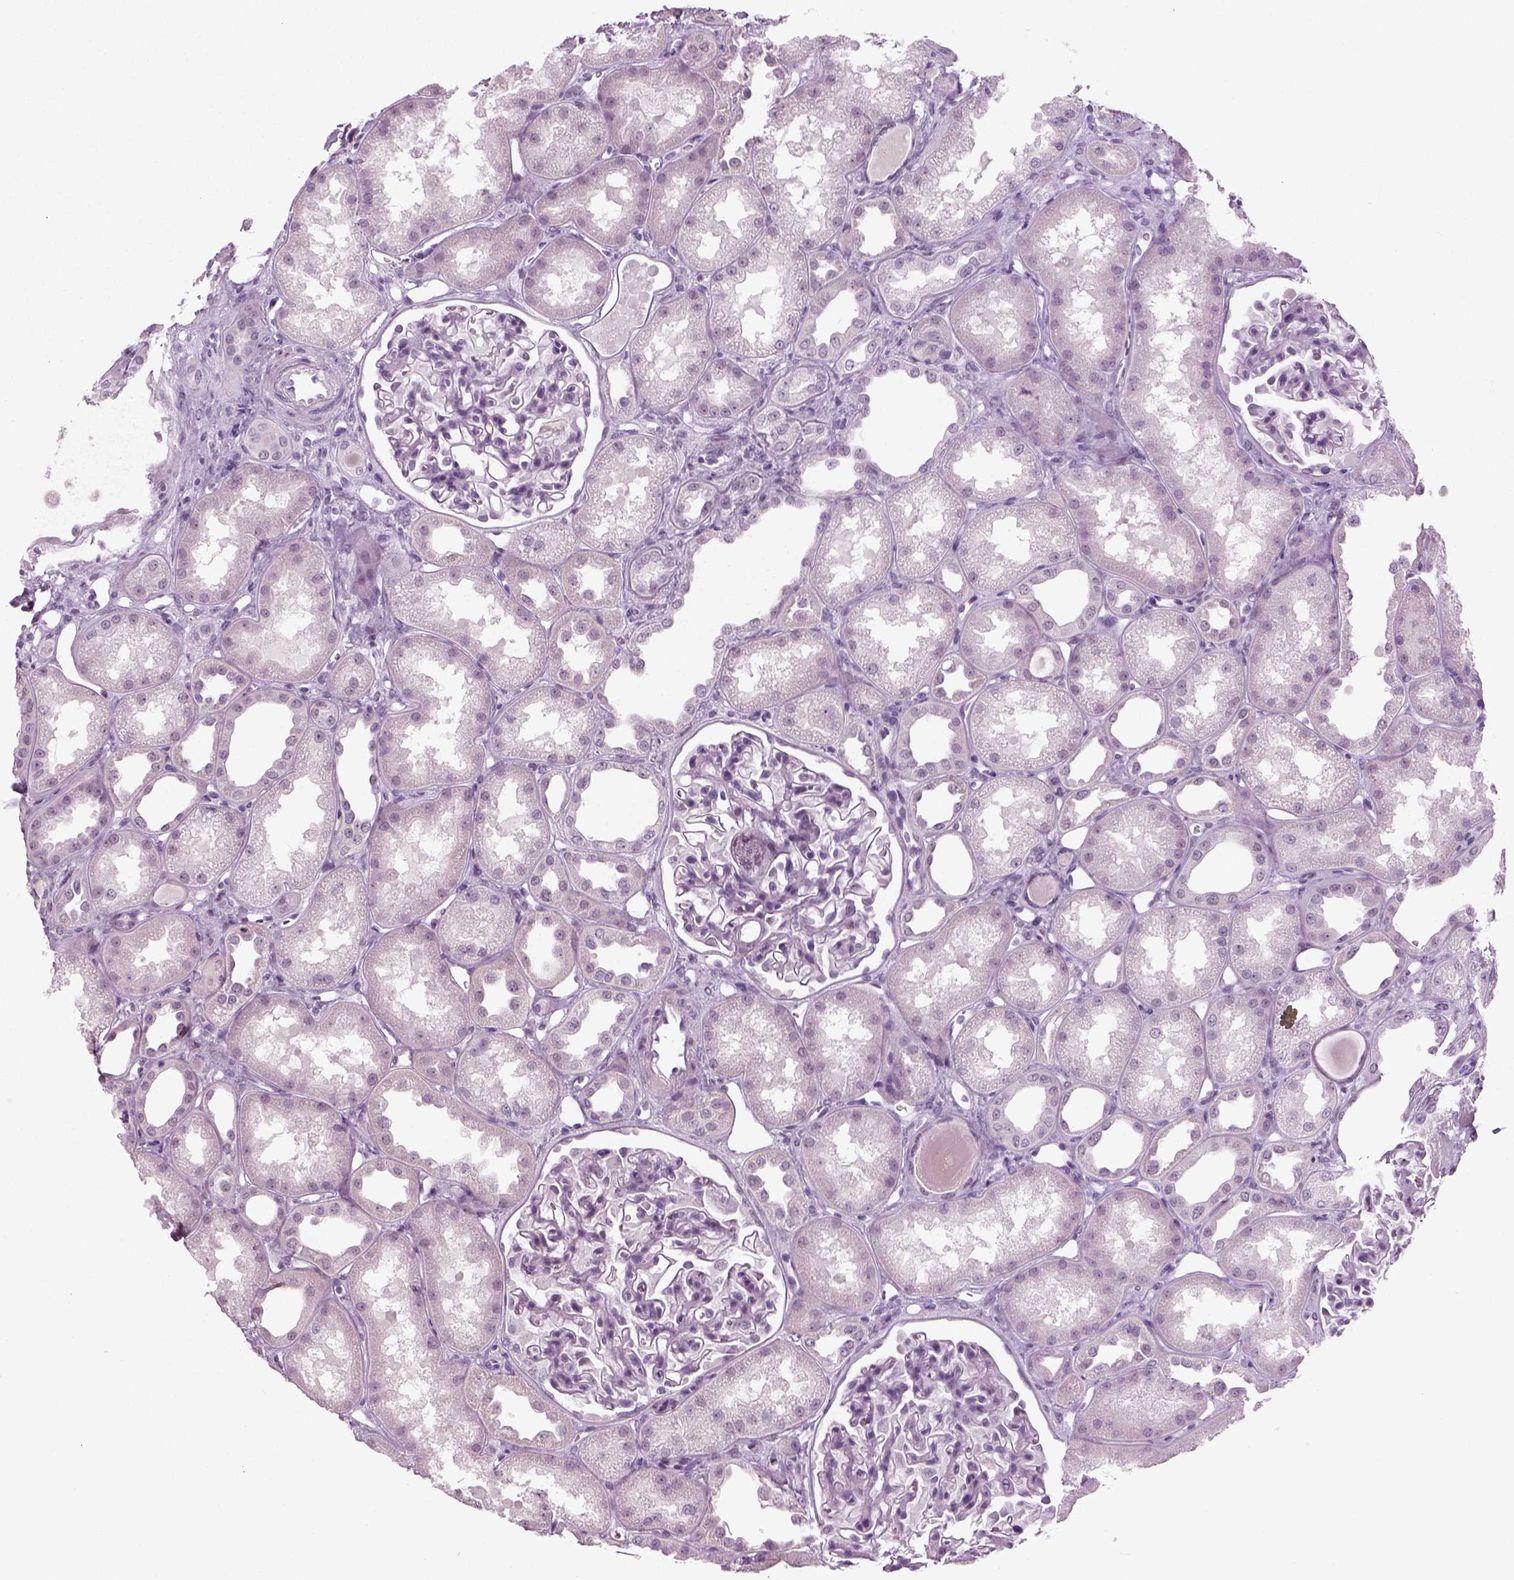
{"staining": {"intensity": "negative", "quantity": "none", "location": "none"}, "tissue": "kidney", "cell_type": "Cells in glomeruli", "image_type": "normal", "snomed": [{"axis": "morphology", "description": "Normal tissue, NOS"}, {"axis": "topography", "description": "Kidney"}], "caption": "High power microscopy photomicrograph of an IHC micrograph of benign kidney, revealing no significant expression in cells in glomeruli. (DAB IHC, high magnification).", "gene": "KRT75", "patient": {"sex": "male", "age": 61}}